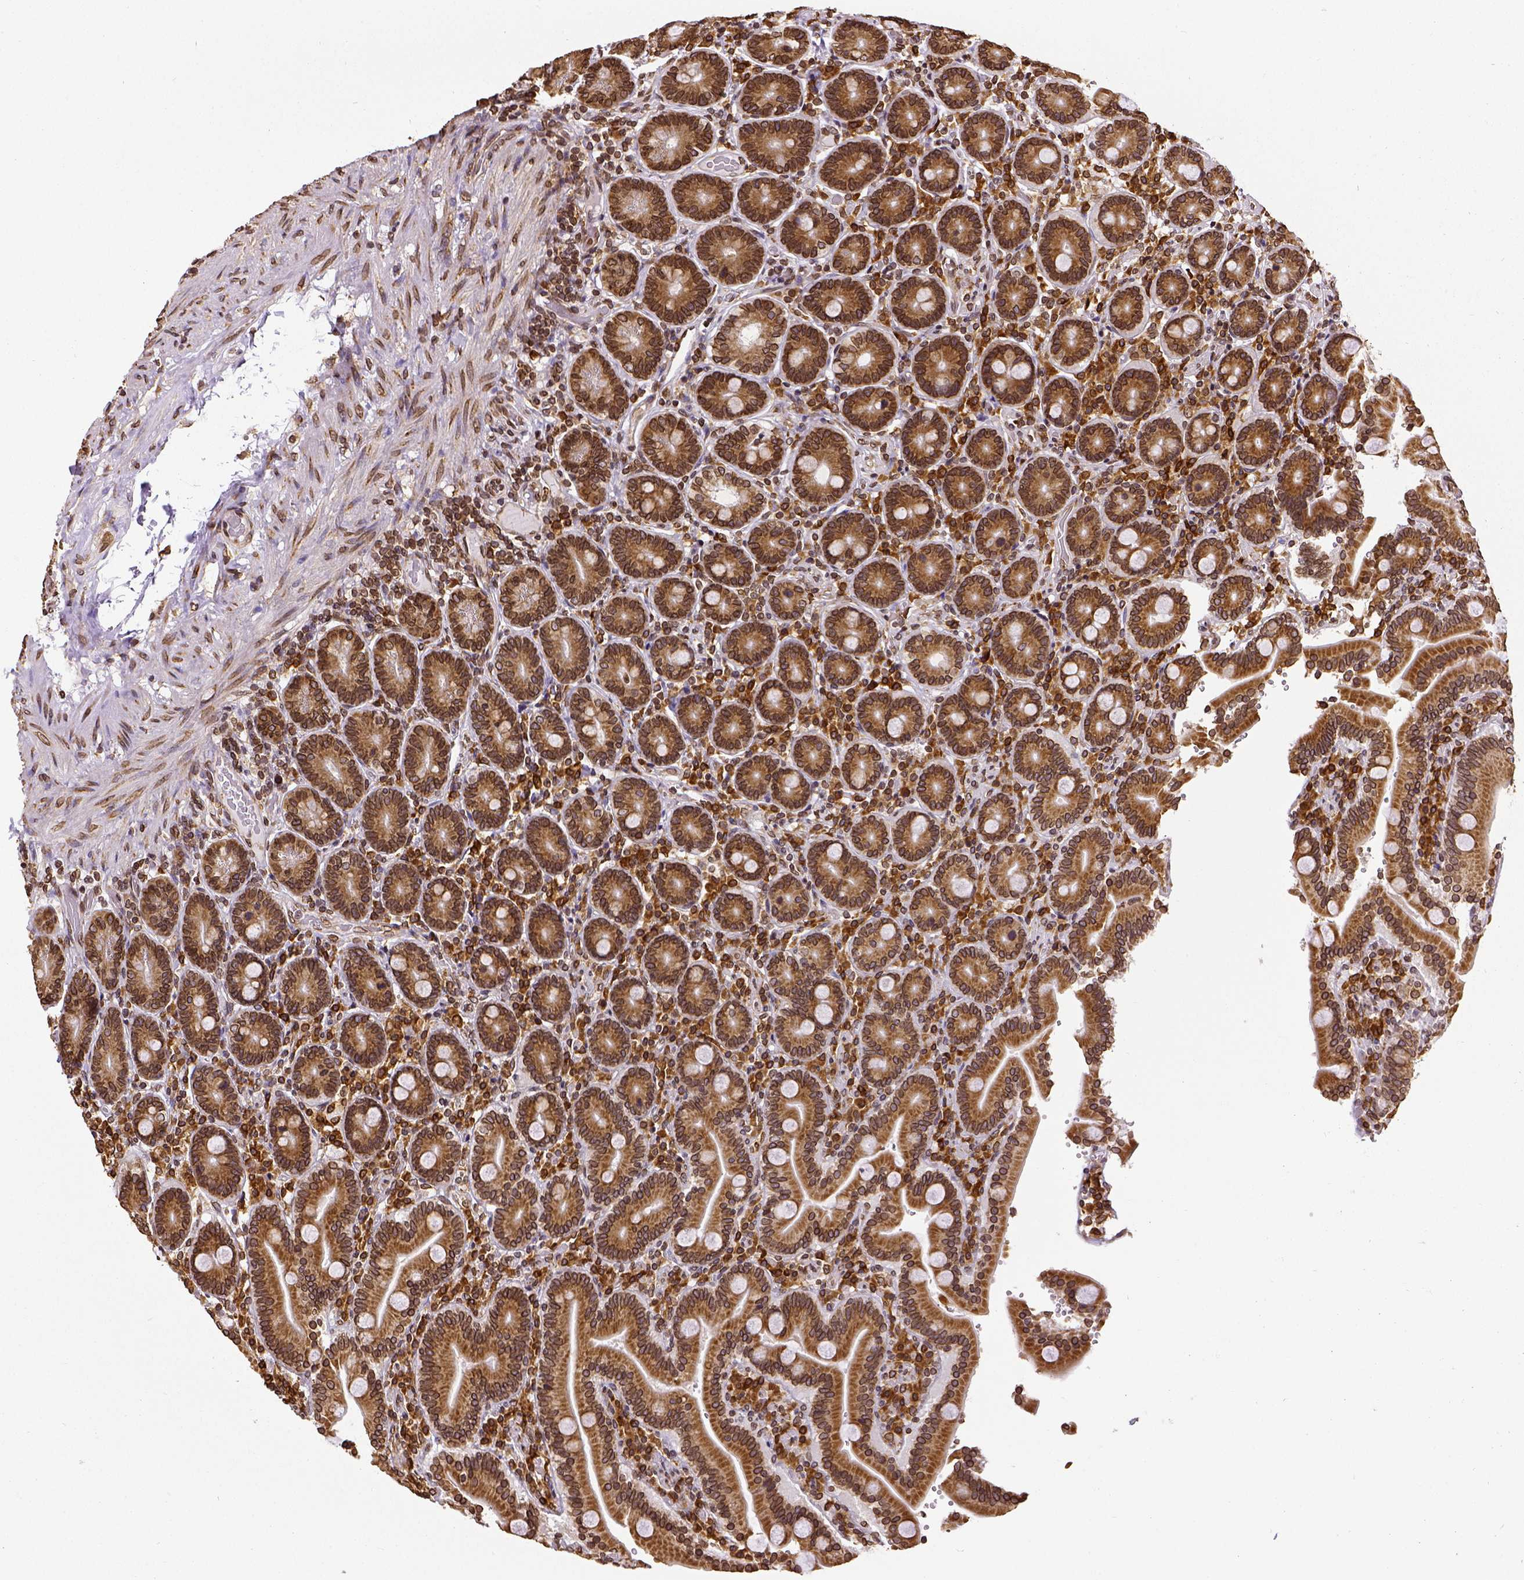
{"staining": {"intensity": "strong", "quantity": ">75%", "location": "cytoplasmic/membranous,nuclear"}, "tissue": "duodenum", "cell_type": "Glandular cells", "image_type": "normal", "snomed": [{"axis": "morphology", "description": "Normal tissue, NOS"}, {"axis": "topography", "description": "Duodenum"}], "caption": "Brown immunohistochemical staining in normal duodenum reveals strong cytoplasmic/membranous,nuclear positivity in approximately >75% of glandular cells.", "gene": "MTDH", "patient": {"sex": "female", "age": 62}}